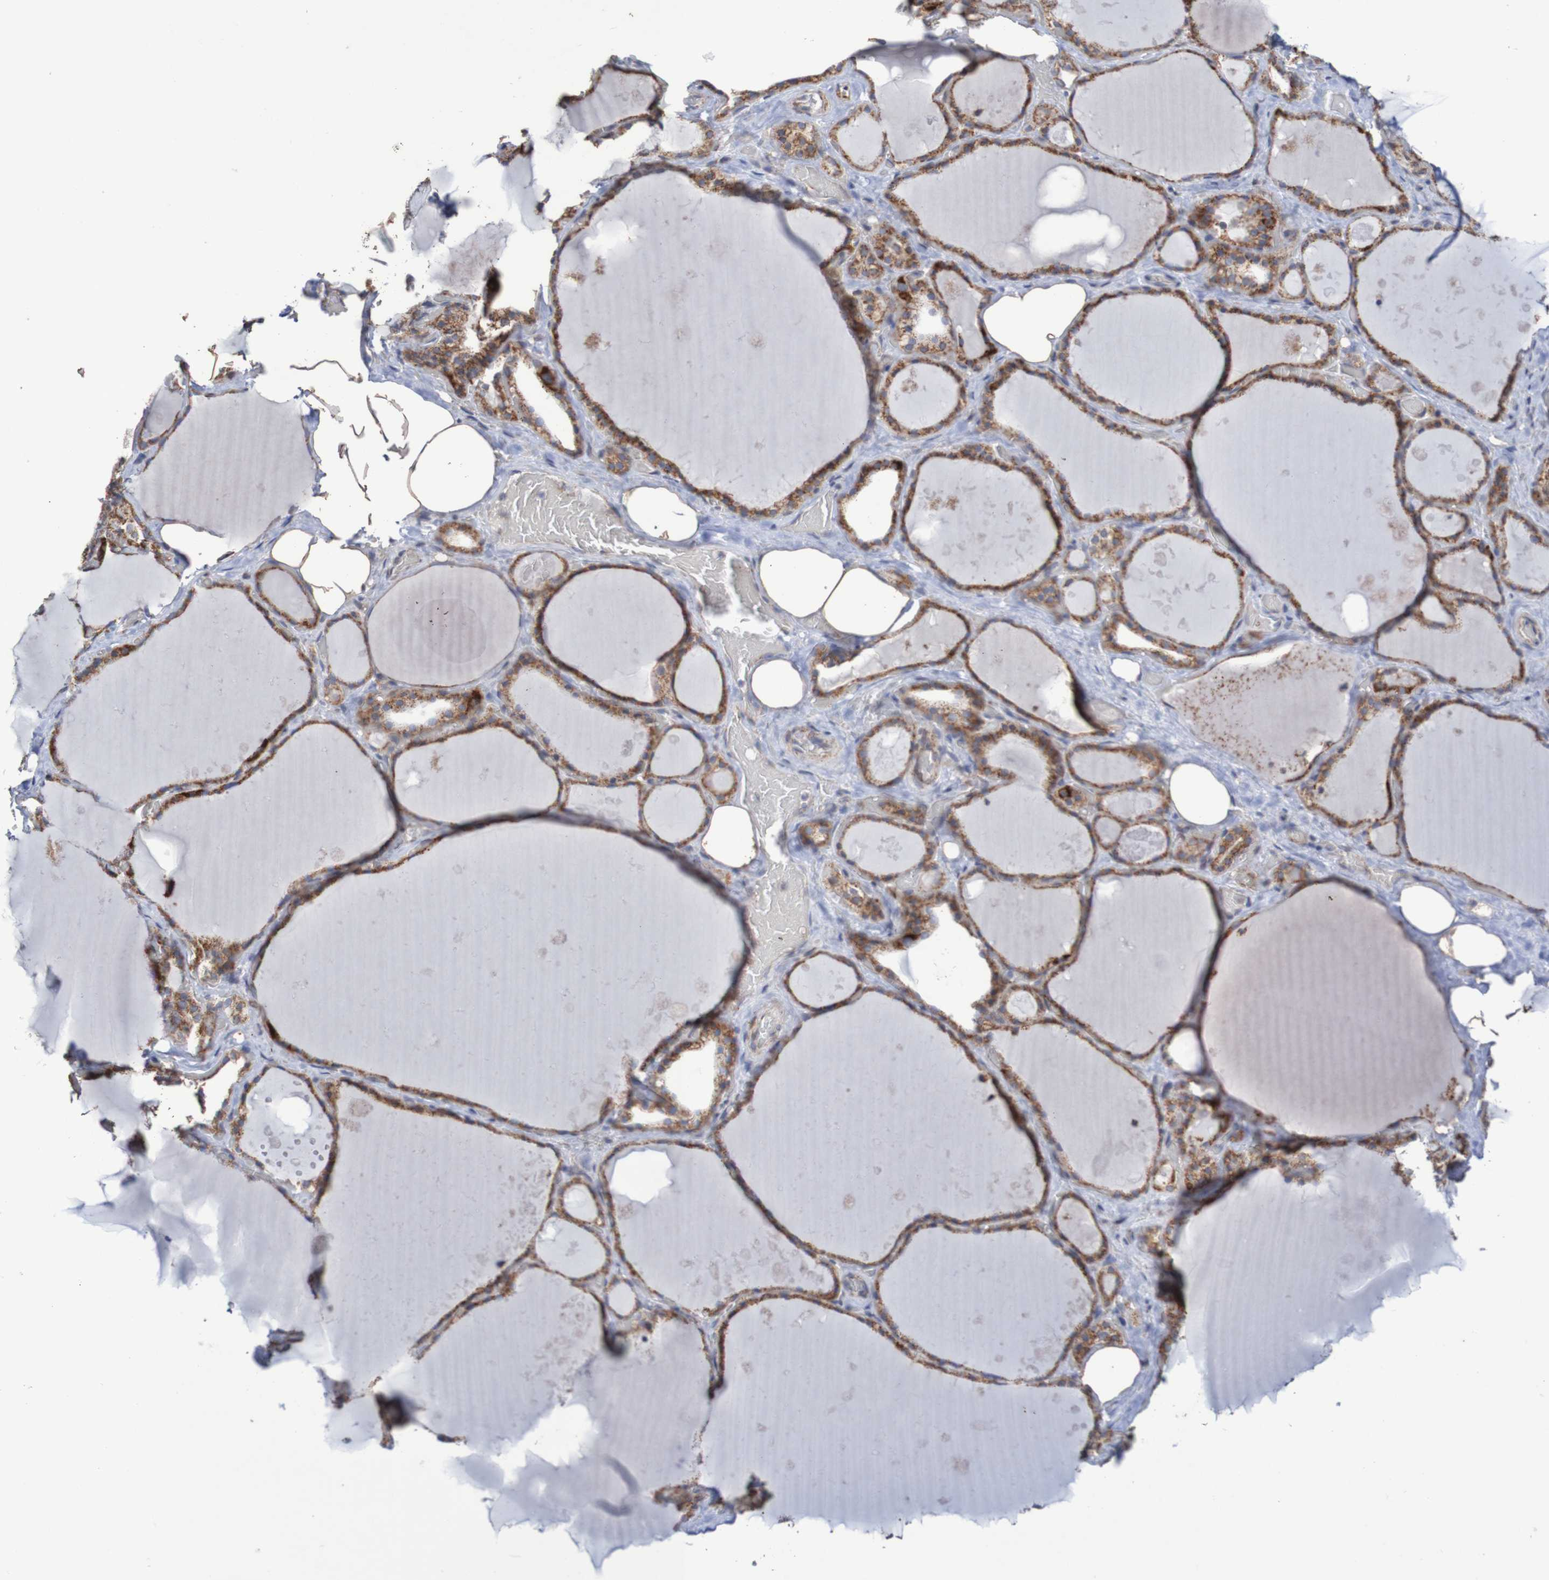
{"staining": {"intensity": "strong", "quantity": ">75%", "location": "cytoplasmic/membranous"}, "tissue": "thyroid gland", "cell_type": "Glandular cells", "image_type": "normal", "snomed": [{"axis": "morphology", "description": "Normal tissue, NOS"}, {"axis": "topography", "description": "Thyroid gland"}], "caption": "About >75% of glandular cells in unremarkable human thyroid gland exhibit strong cytoplasmic/membranous protein positivity as visualized by brown immunohistochemical staining.", "gene": "DVL1", "patient": {"sex": "male", "age": 61}}